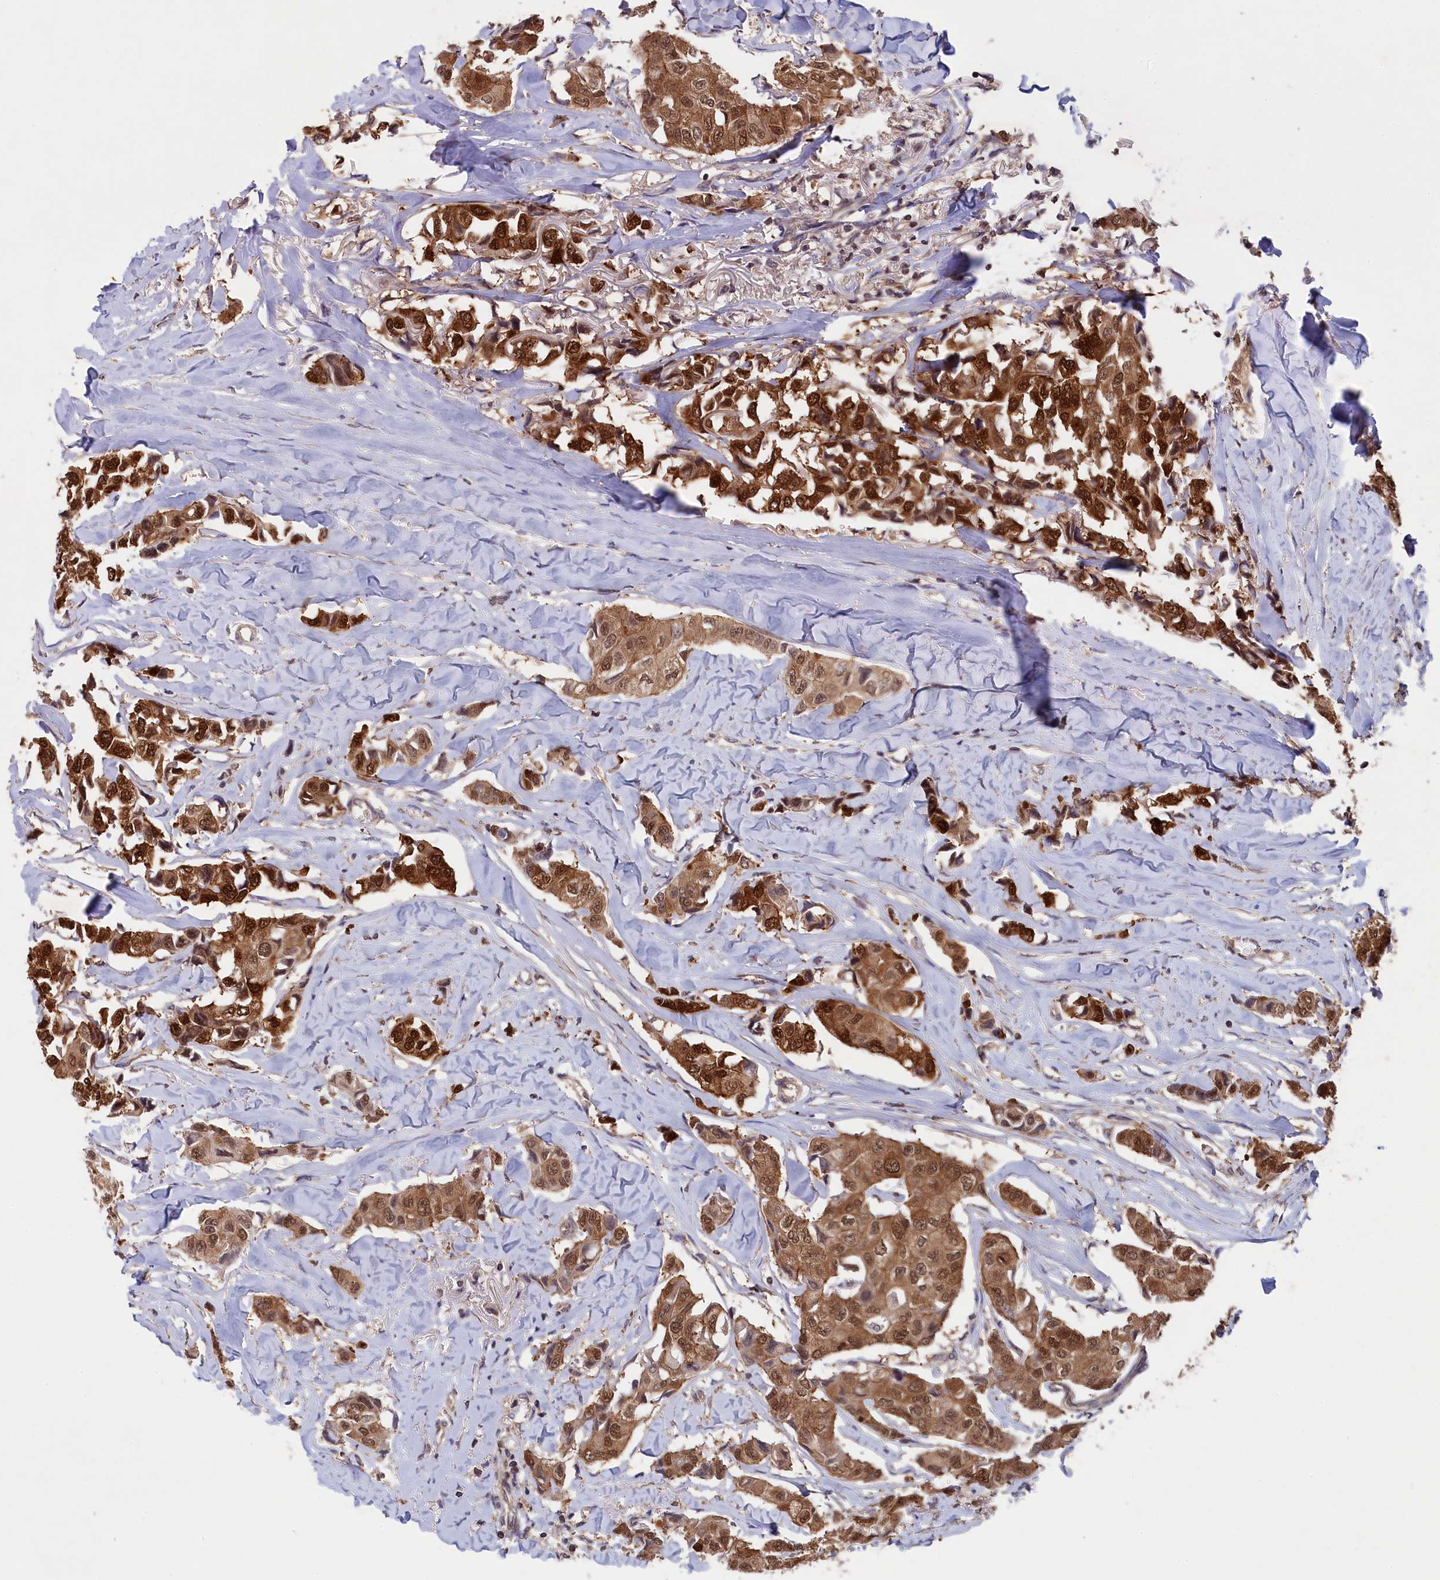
{"staining": {"intensity": "moderate", "quantity": ">75%", "location": "cytoplasmic/membranous,nuclear"}, "tissue": "breast cancer", "cell_type": "Tumor cells", "image_type": "cancer", "snomed": [{"axis": "morphology", "description": "Duct carcinoma"}, {"axis": "topography", "description": "Breast"}], "caption": "Immunohistochemical staining of human breast cancer exhibits moderate cytoplasmic/membranous and nuclear protein positivity in approximately >75% of tumor cells.", "gene": "JPT2", "patient": {"sex": "female", "age": 80}}